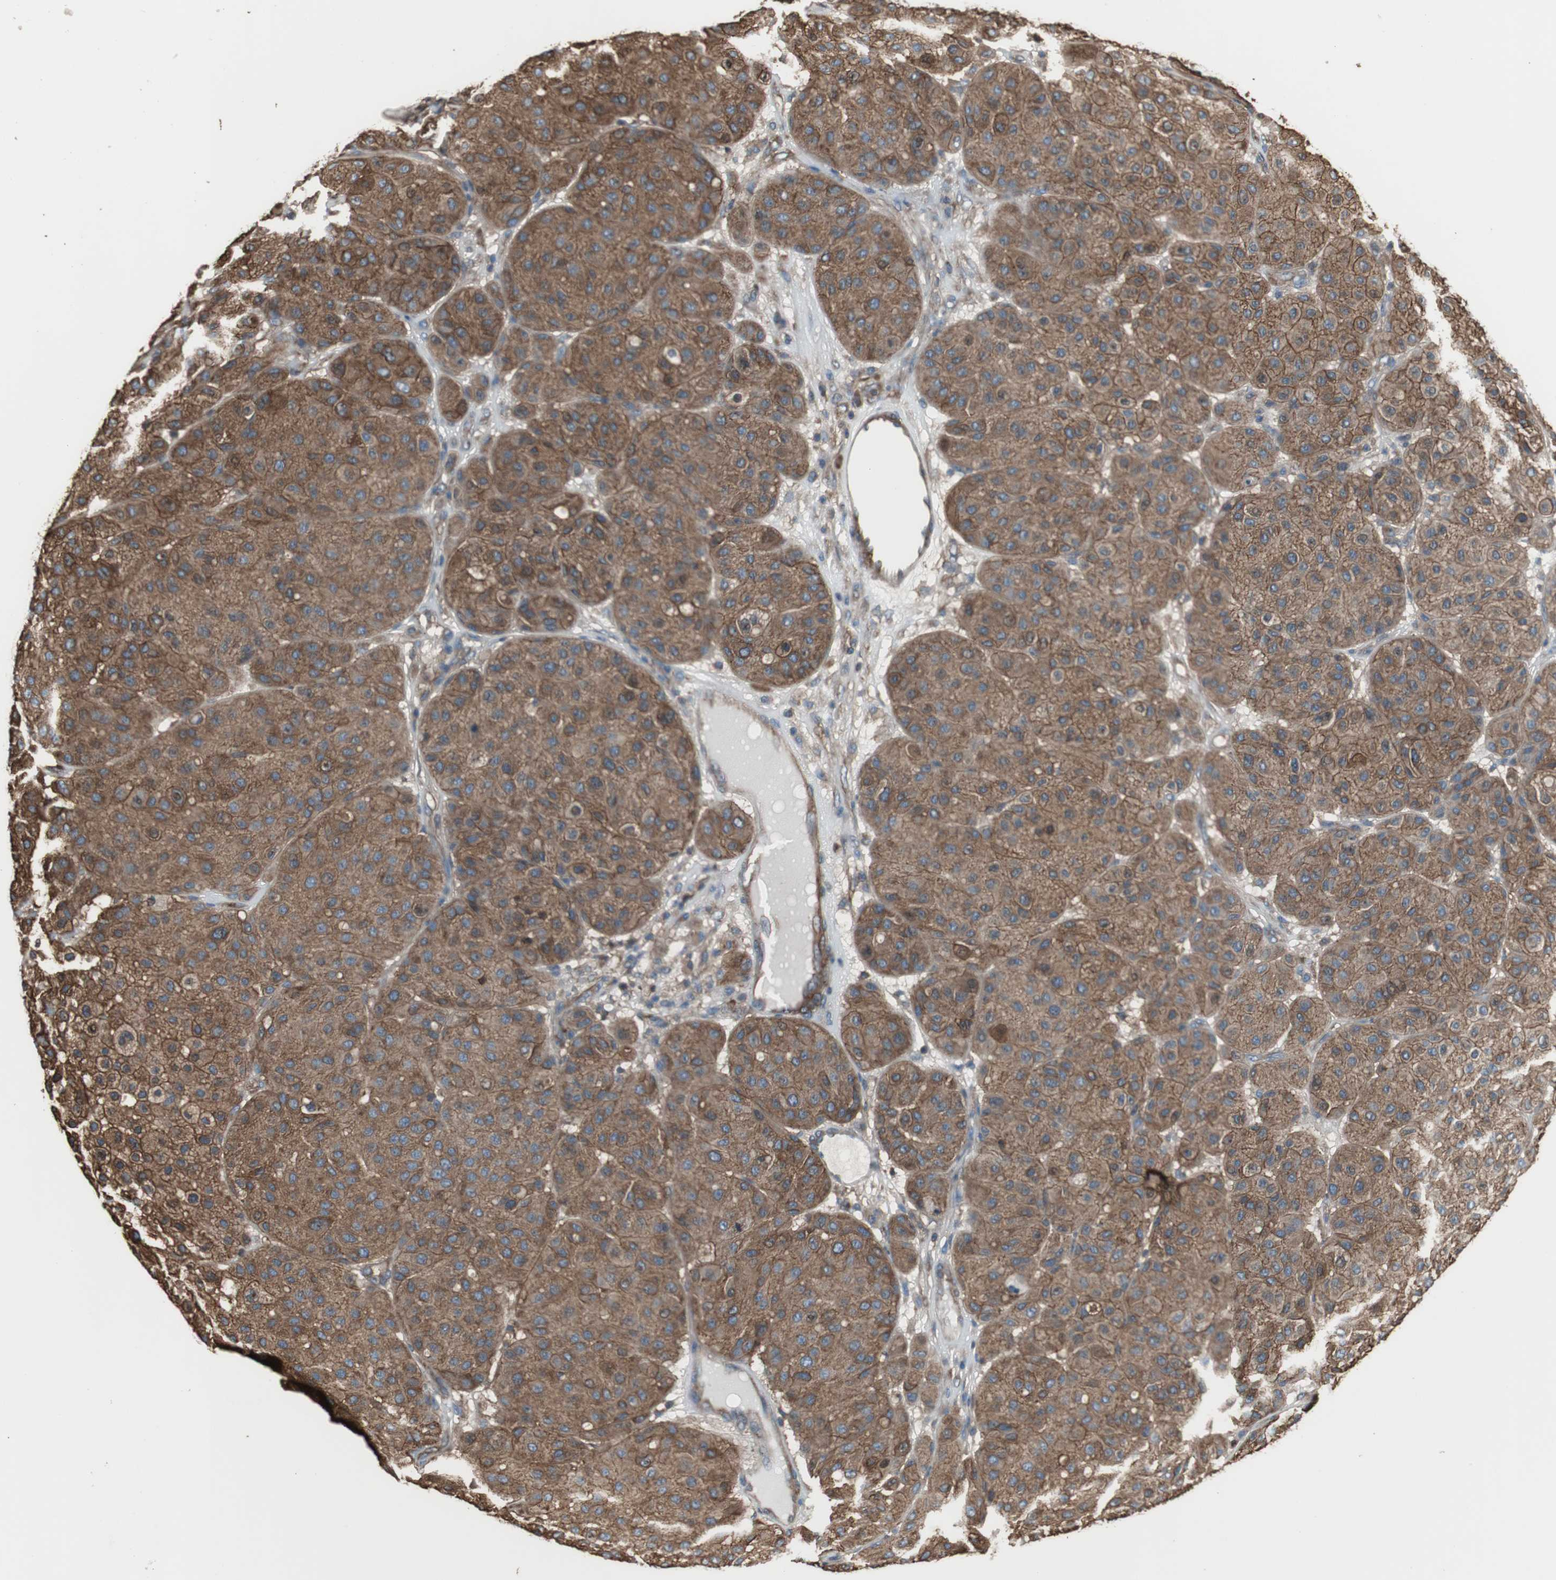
{"staining": {"intensity": "strong", "quantity": ">75%", "location": "cytoplasmic/membranous"}, "tissue": "melanoma", "cell_type": "Tumor cells", "image_type": "cancer", "snomed": [{"axis": "morphology", "description": "Normal tissue, NOS"}, {"axis": "morphology", "description": "Malignant melanoma, Metastatic site"}, {"axis": "topography", "description": "Skin"}], "caption": "Tumor cells demonstrate strong cytoplasmic/membranous positivity in about >75% of cells in malignant melanoma (metastatic site).", "gene": "ACTN1", "patient": {"sex": "male", "age": 41}}